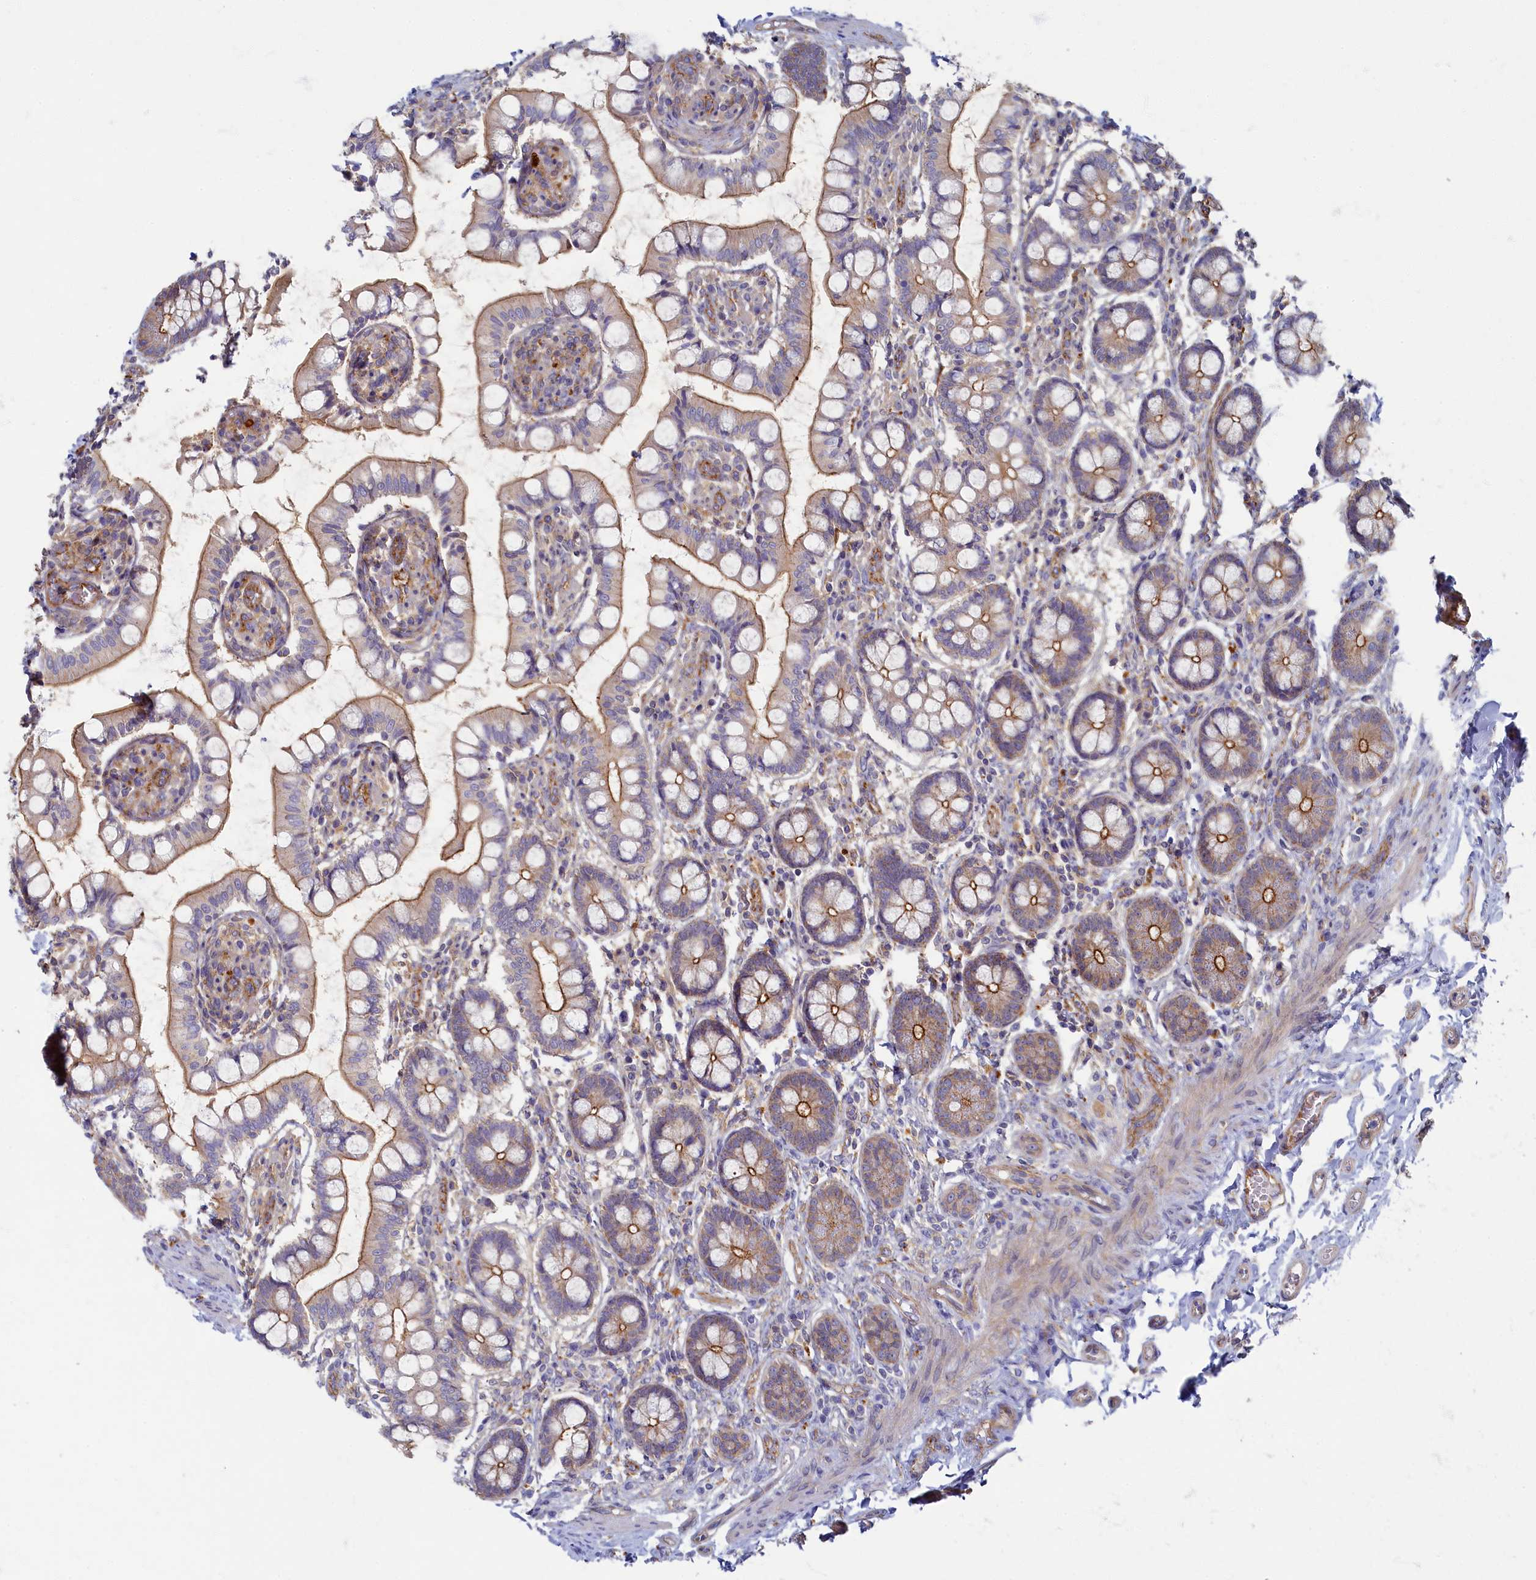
{"staining": {"intensity": "moderate", "quantity": ">75%", "location": "cytoplasmic/membranous"}, "tissue": "small intestine", "cell_type": "Glandular cells", "image_type": "normal", "snomed": [{"axis": "morphology", "description": "Normal tissue, NOS"}, {"axis": "topography", "description": "Small intestine"}], "caption": "Immunohistochemistry photomicrograph of unremarkable small intestine: human small intestine stained using immunohistochemistry (IHC) shows medium levels of moderate protein expression localized specifically in the cytoplasmic/membranous of glandular cells, appearing as a cytoplasmic/membranous brown color.", "gene": "PSMG2", "patient": {"sex": "male", "age": 52}}